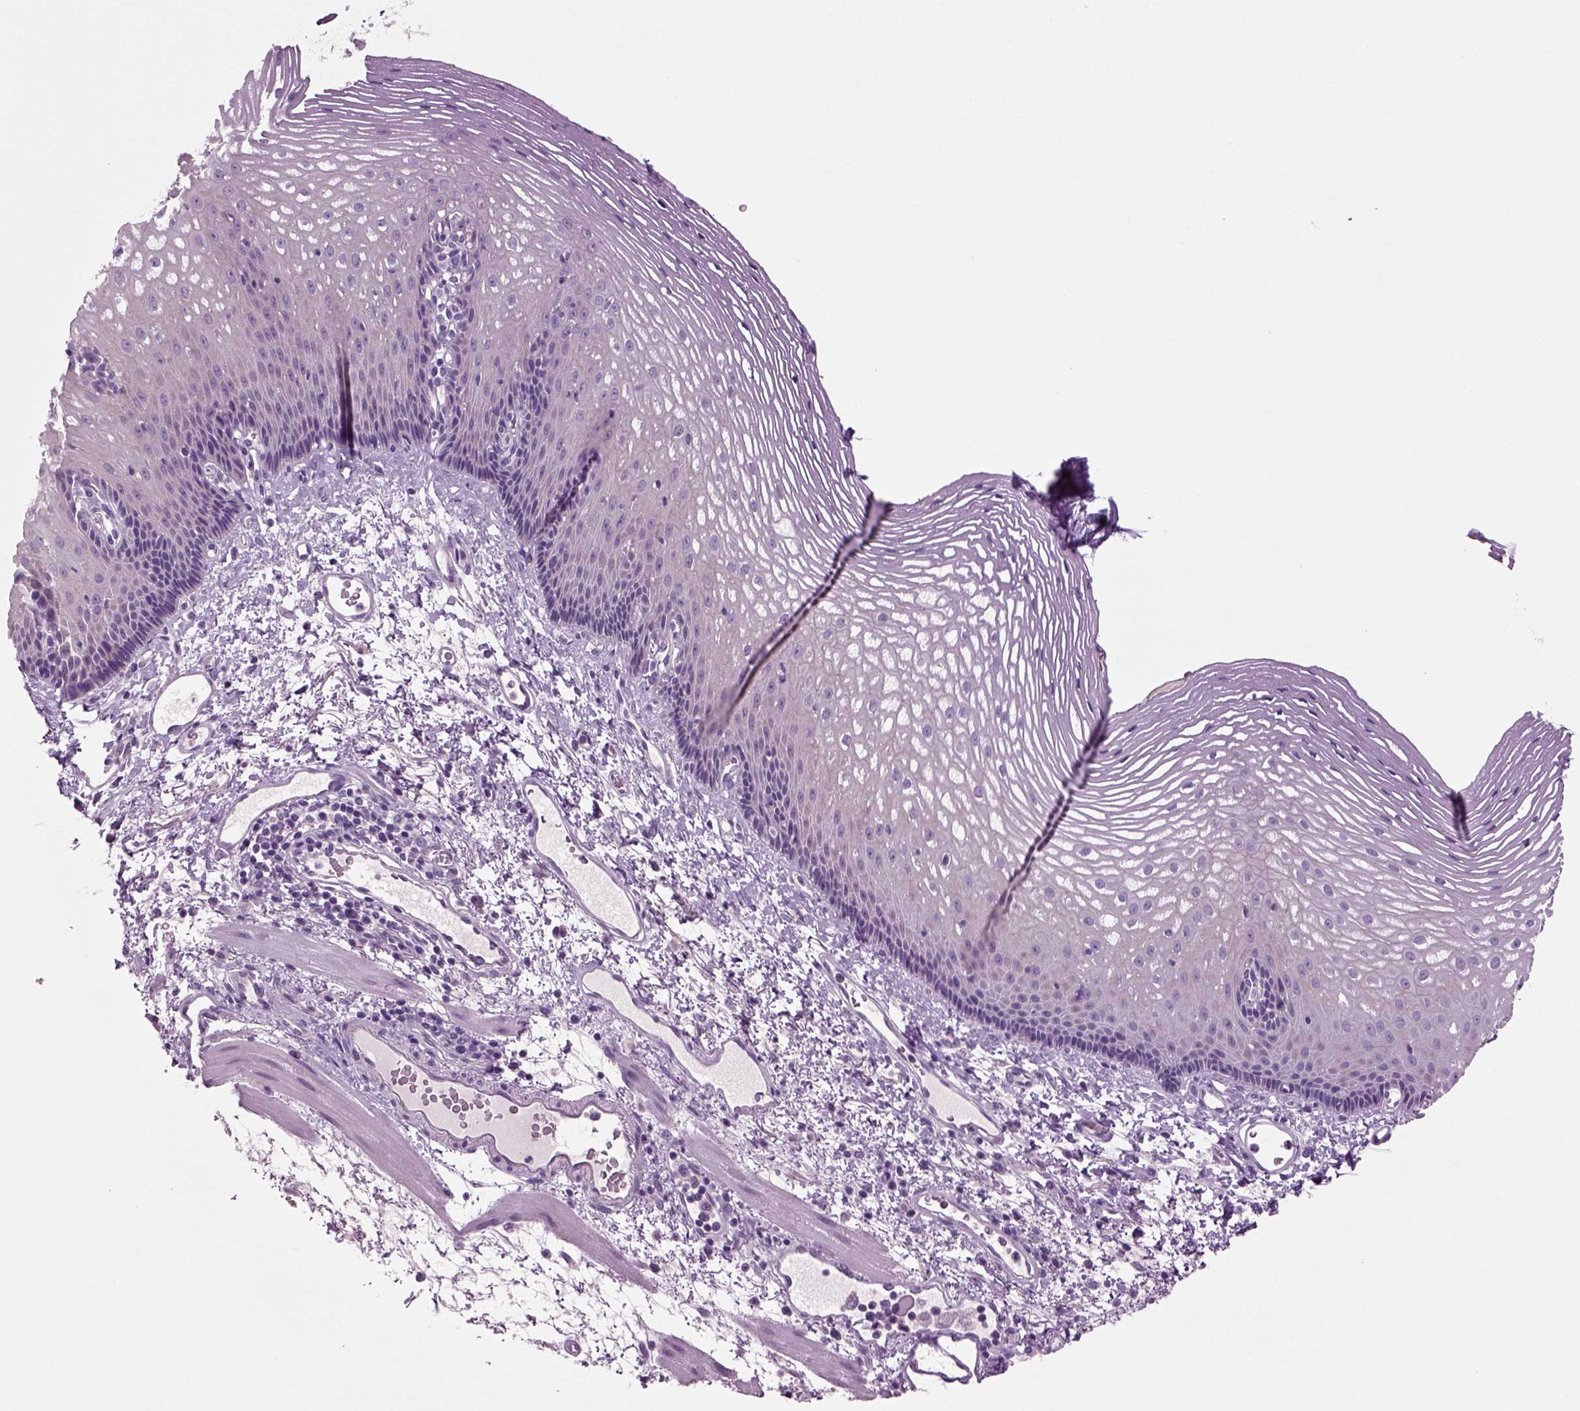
{"staining": {"intensity": "weak", "quantity": "<25%", "location": "cytoplasmic/membranous"}, "tissue": "esophagus", "cell_type": "Squamous epithelial cells", "image_type": "normal", "snomed": [{"axis": "morphology", "description": "Normal tissue, NOS"}, {"axis": "topography", "description": "Esophagus"}], "caption": "Immunohistochemical staining of benign esophagus exhibits no significant staining in squamous epithelial cells.", "gene": "COL9A2", "patient": {"sex": "male", "age": 76}}